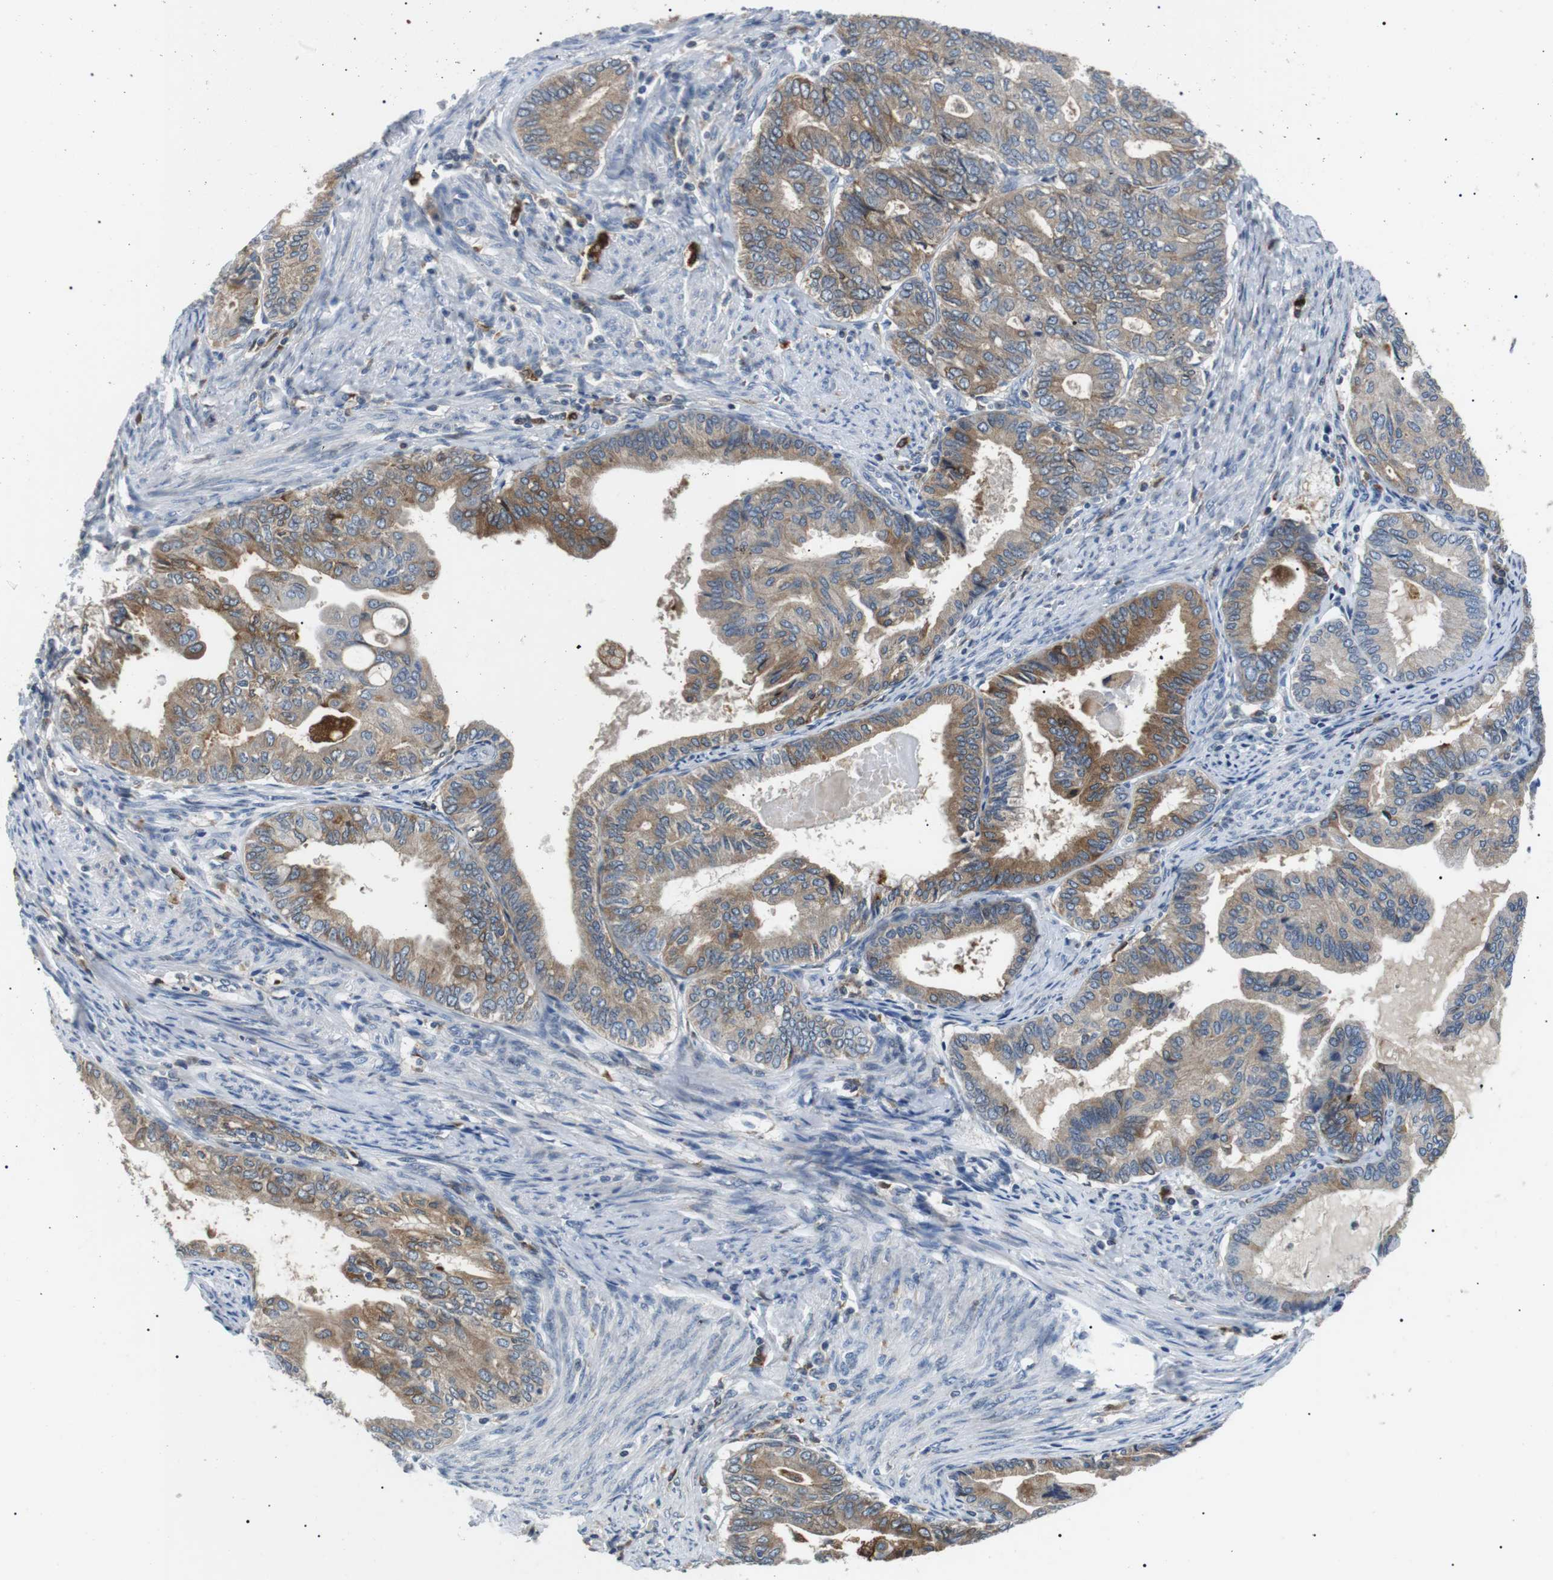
{"staining": {"intensity": "moderate", "quantity": "25%-75%", "location": "cytoplasmic/membranous"}, "tissue": "endometrial cancer", "cell_type": "Tumor cells", "image_type": "cancer", "snomed": [{"axis": "morphology", "description": "Adenocarcinoma, NOS"}, {"axis": "topography", "description": "Endometrium"}], "caption": "DAB (3,3'-diaminobenzidine) immunohistochemical staining of human endometrial adenocarcinoma shows moderate cytoplasmic/membranous protein expression in about 25%-75% of tumor cells. (DAB (3,3'-diaminobenzidine) = brown stain, brightfield microscopy at high magnification).", "gene": "RAB9A", "patient": {"sex": "female", "age": 86}}